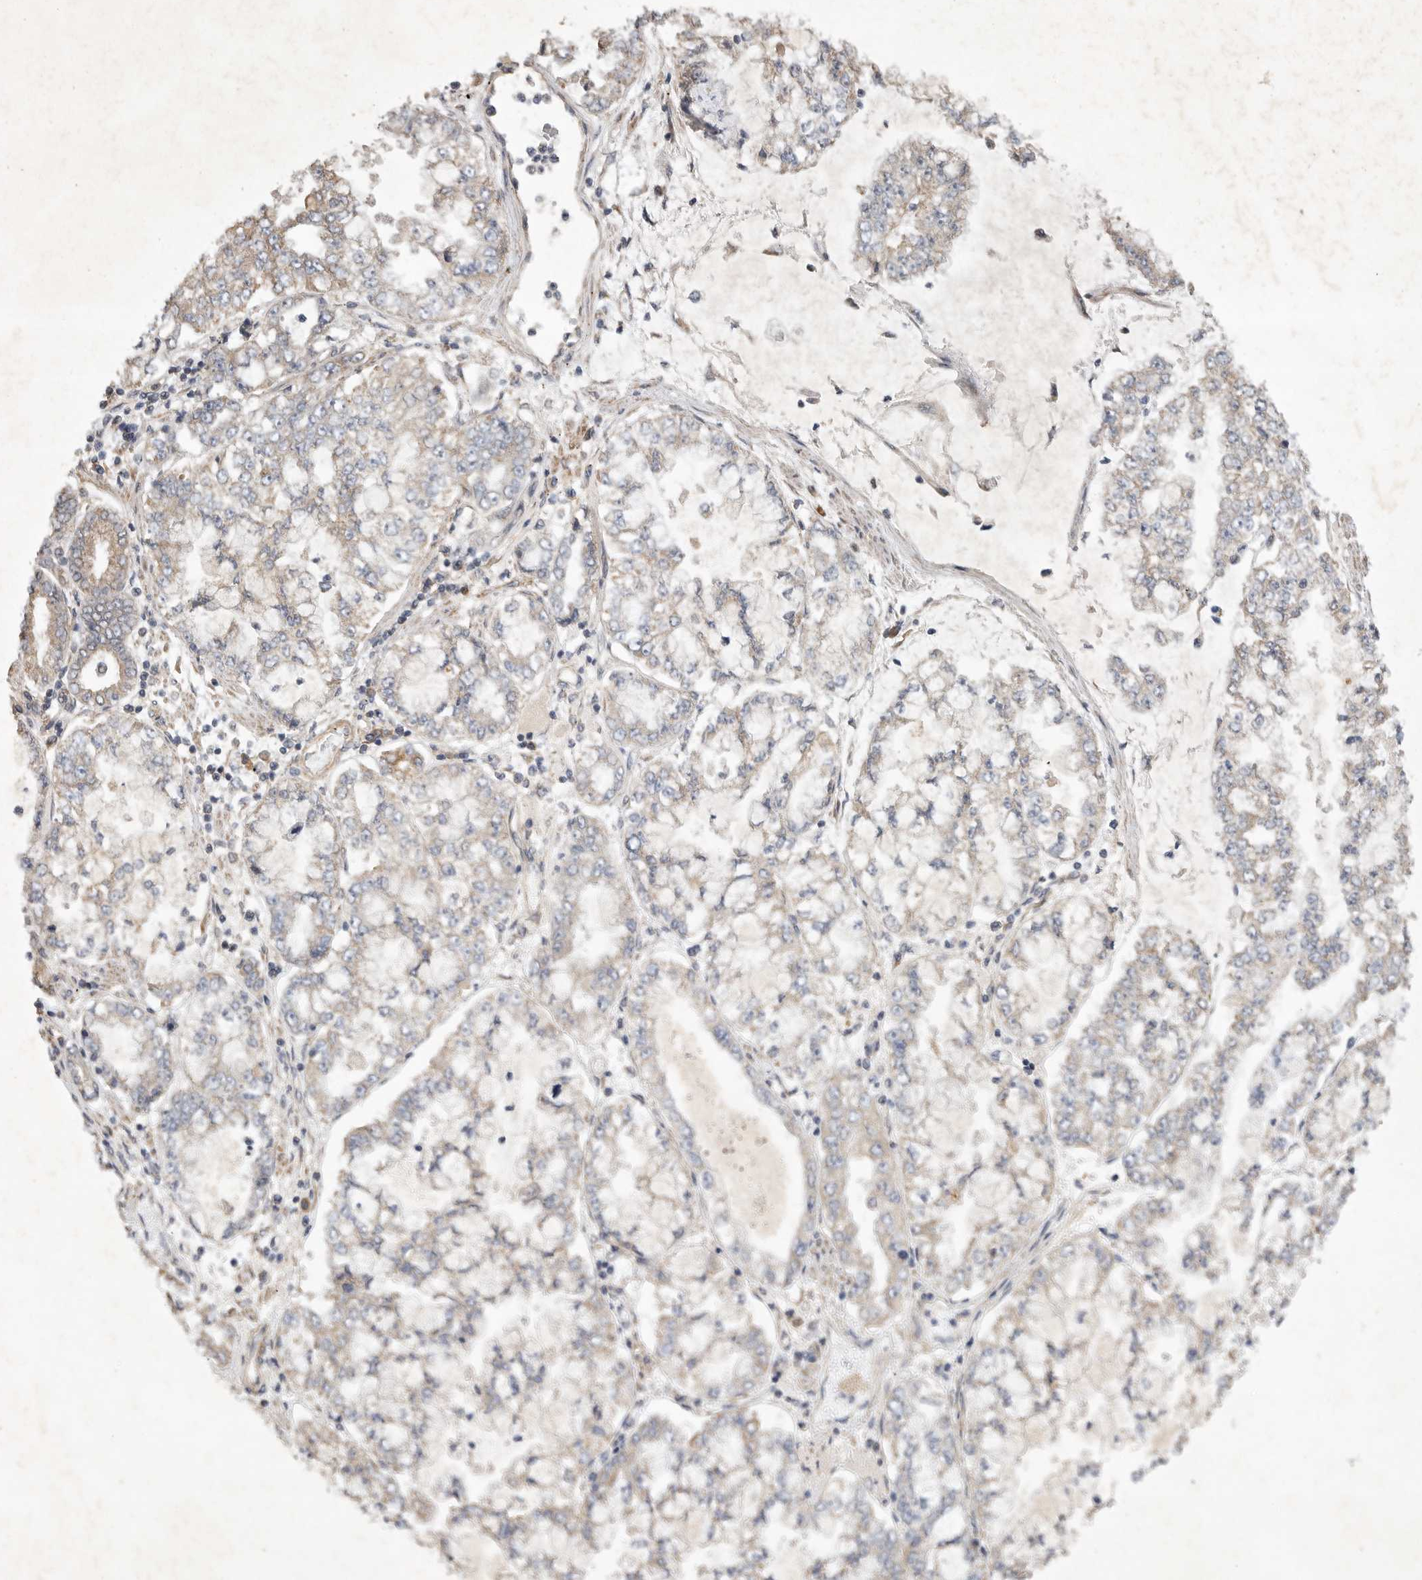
{"staining": {"intensity": "weak", "quantity": "<25%", "location": "cytoplasmic/membranous"}, "tissue": "stomach cancer", "cell_type": "Tumor cells", "image_type": "cancer", "snomed": [{"axis": "morphology", "description": "Adenocarcinoma, NOS"}, {"axis": "topography", "description": "Stomach"}], "caption": "Tumor cells are negative for brown protein staining in stomach cancer. Nuclei are stained in blue.", "gene": "EDEM3", "patient": {"sex": "male", "age": 76}}